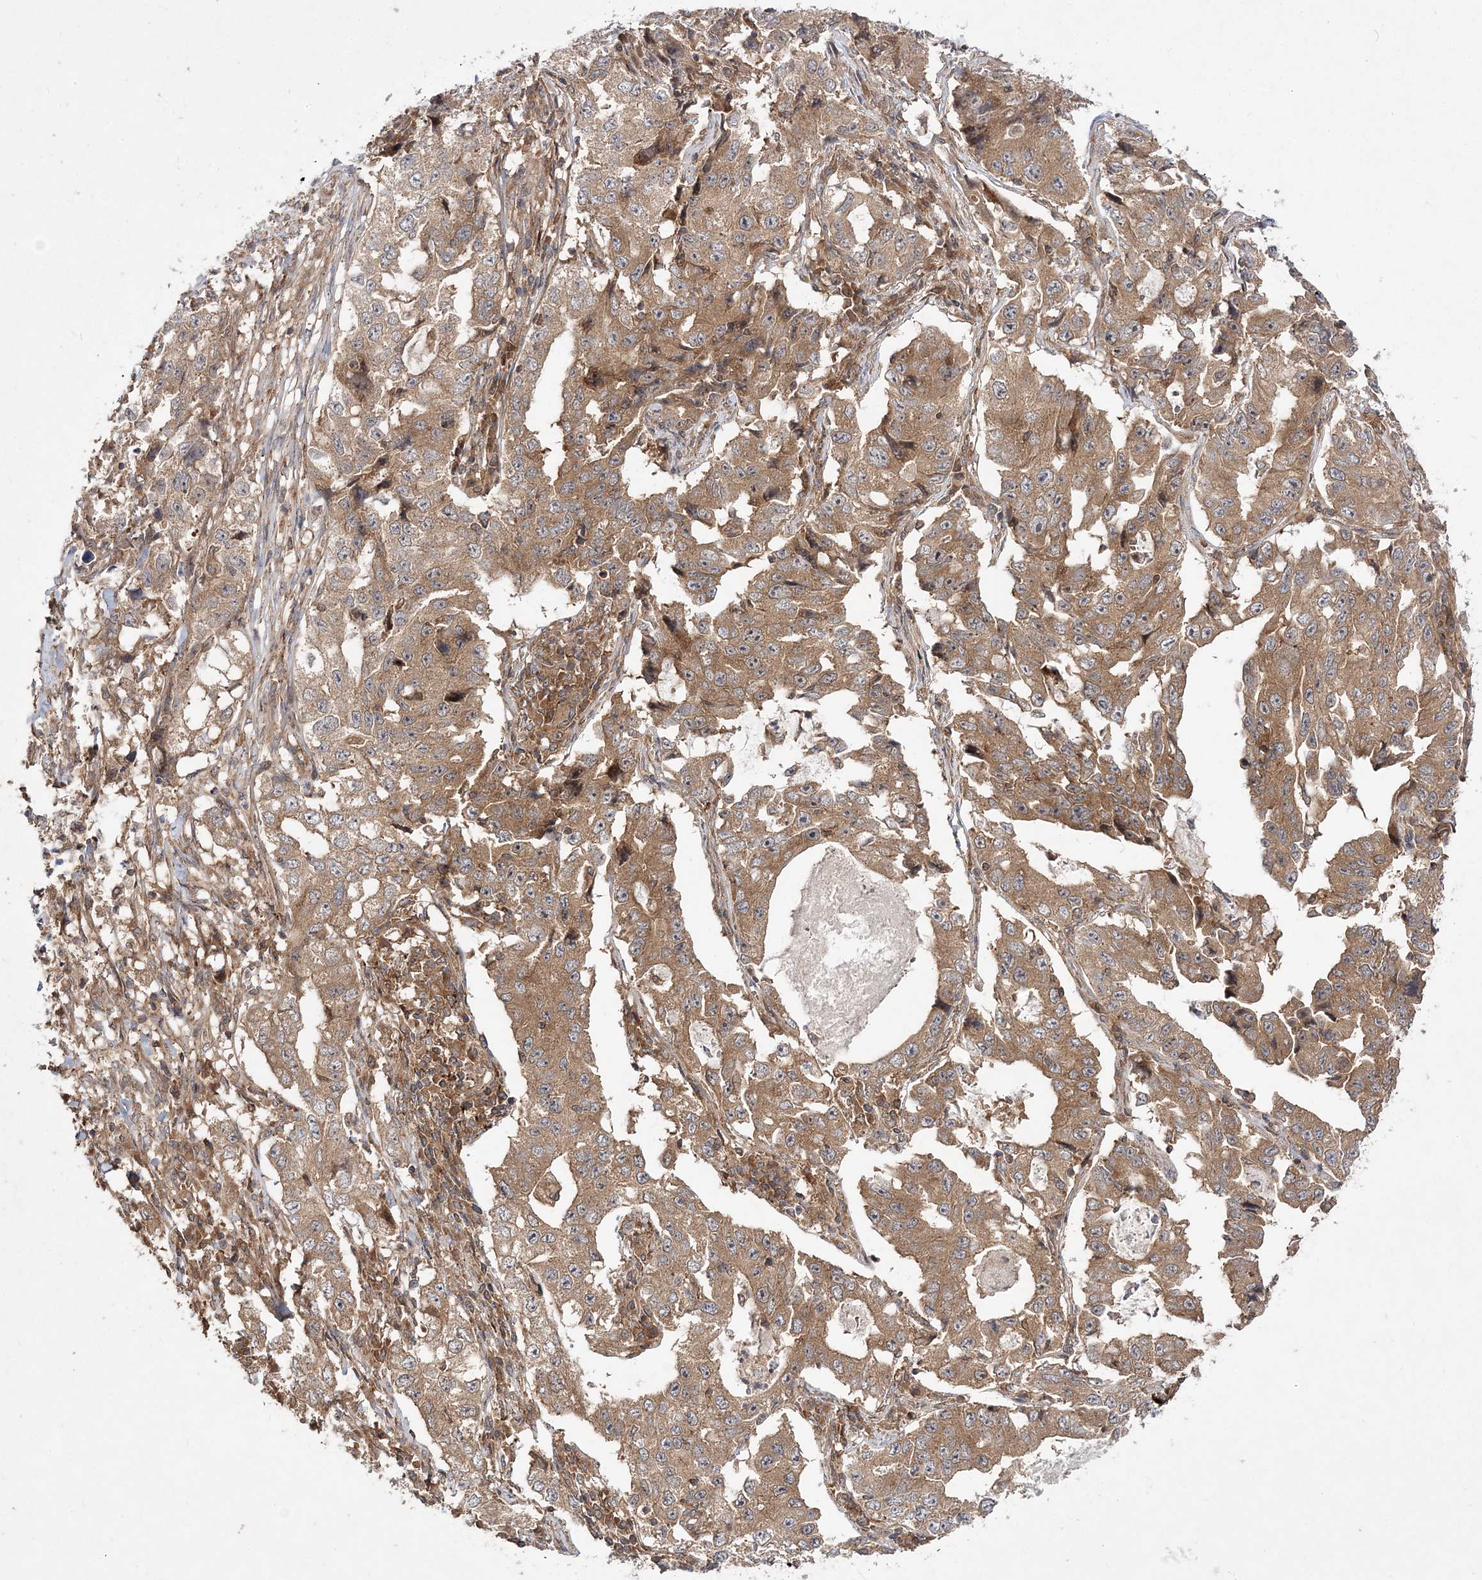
{"staining": {"intensity": "moderate", "quantity": ">75%", "location": "cytoplasmic/membranous"}, "tissue": "lung cancer", "cell_type": "Tumor cells", "image_type": "cancer", "snomed": [{"axis": "morphology", "description": "Adenocarcinoma, NOS"}, {"axis": "topography", "description": "Lung"}], "caption": "DAB (3,3'-diaminobenzidine) immunohistochemical staining of human adenocarcinoma (lung) shows moderate cytoplasmic/membranous protein positivity in approximately >75% of tumor cells.", "gene": "TMEM9B", "patient": {"sex": "female", "age": 51}}